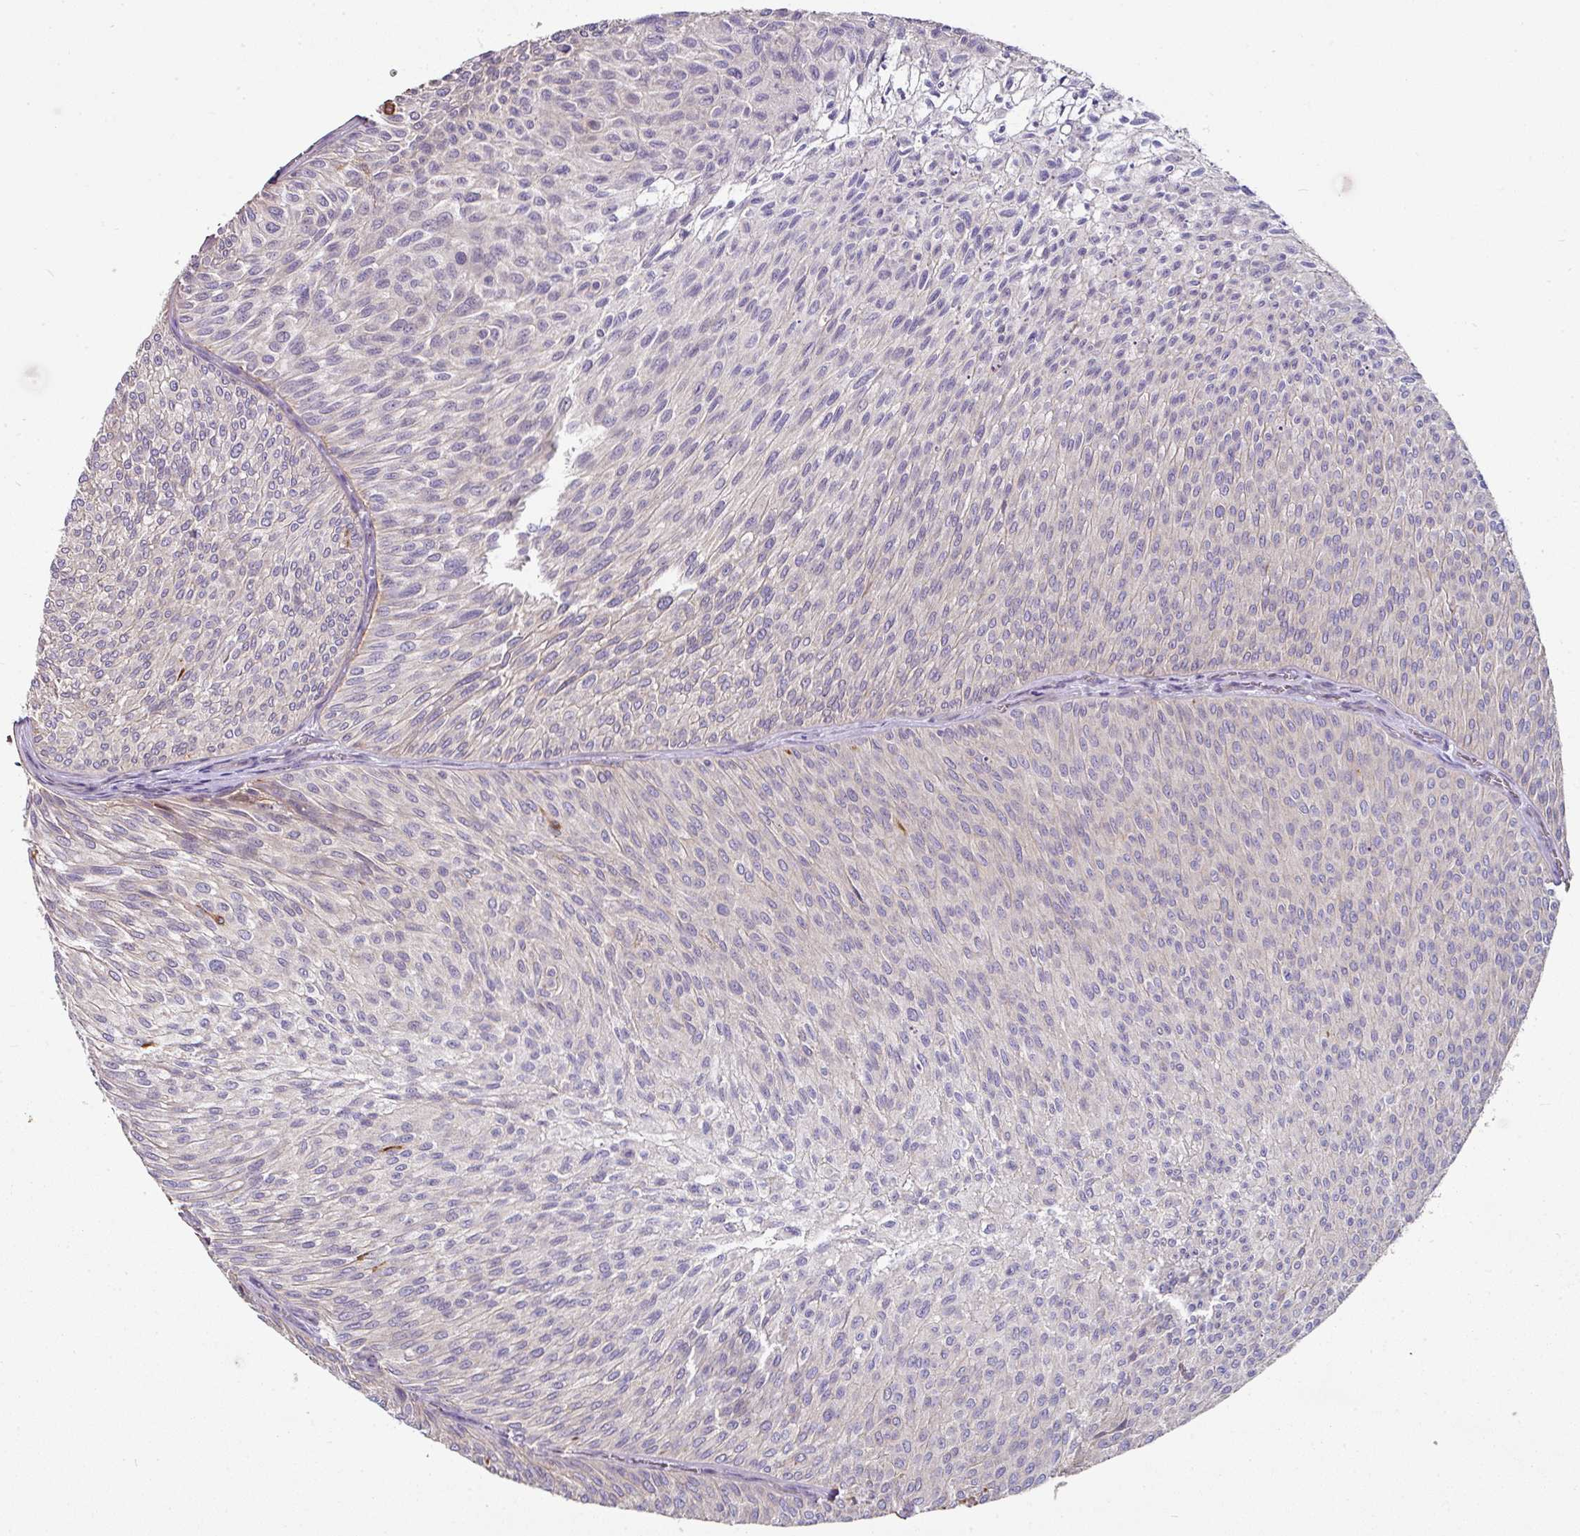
{"staining": {"intensity": "negative", "quantity": "none", "location": "none"}, "tissue": "urothelial cancer", "cell_type": "Tumor cells", "image_type": "cancer", "snomed": [{"axis": "morphology", "description": "Urothelial carcinoma, Low grade"}, {"axis": "topography", "description": "Urinary bladder"}], "caption": "A micrograph of human low-grade urothelial carcinoma is negative for staining in tumor cells.", "gene": "C4orf48", "patient": {"sex": "male", "age": 91}}